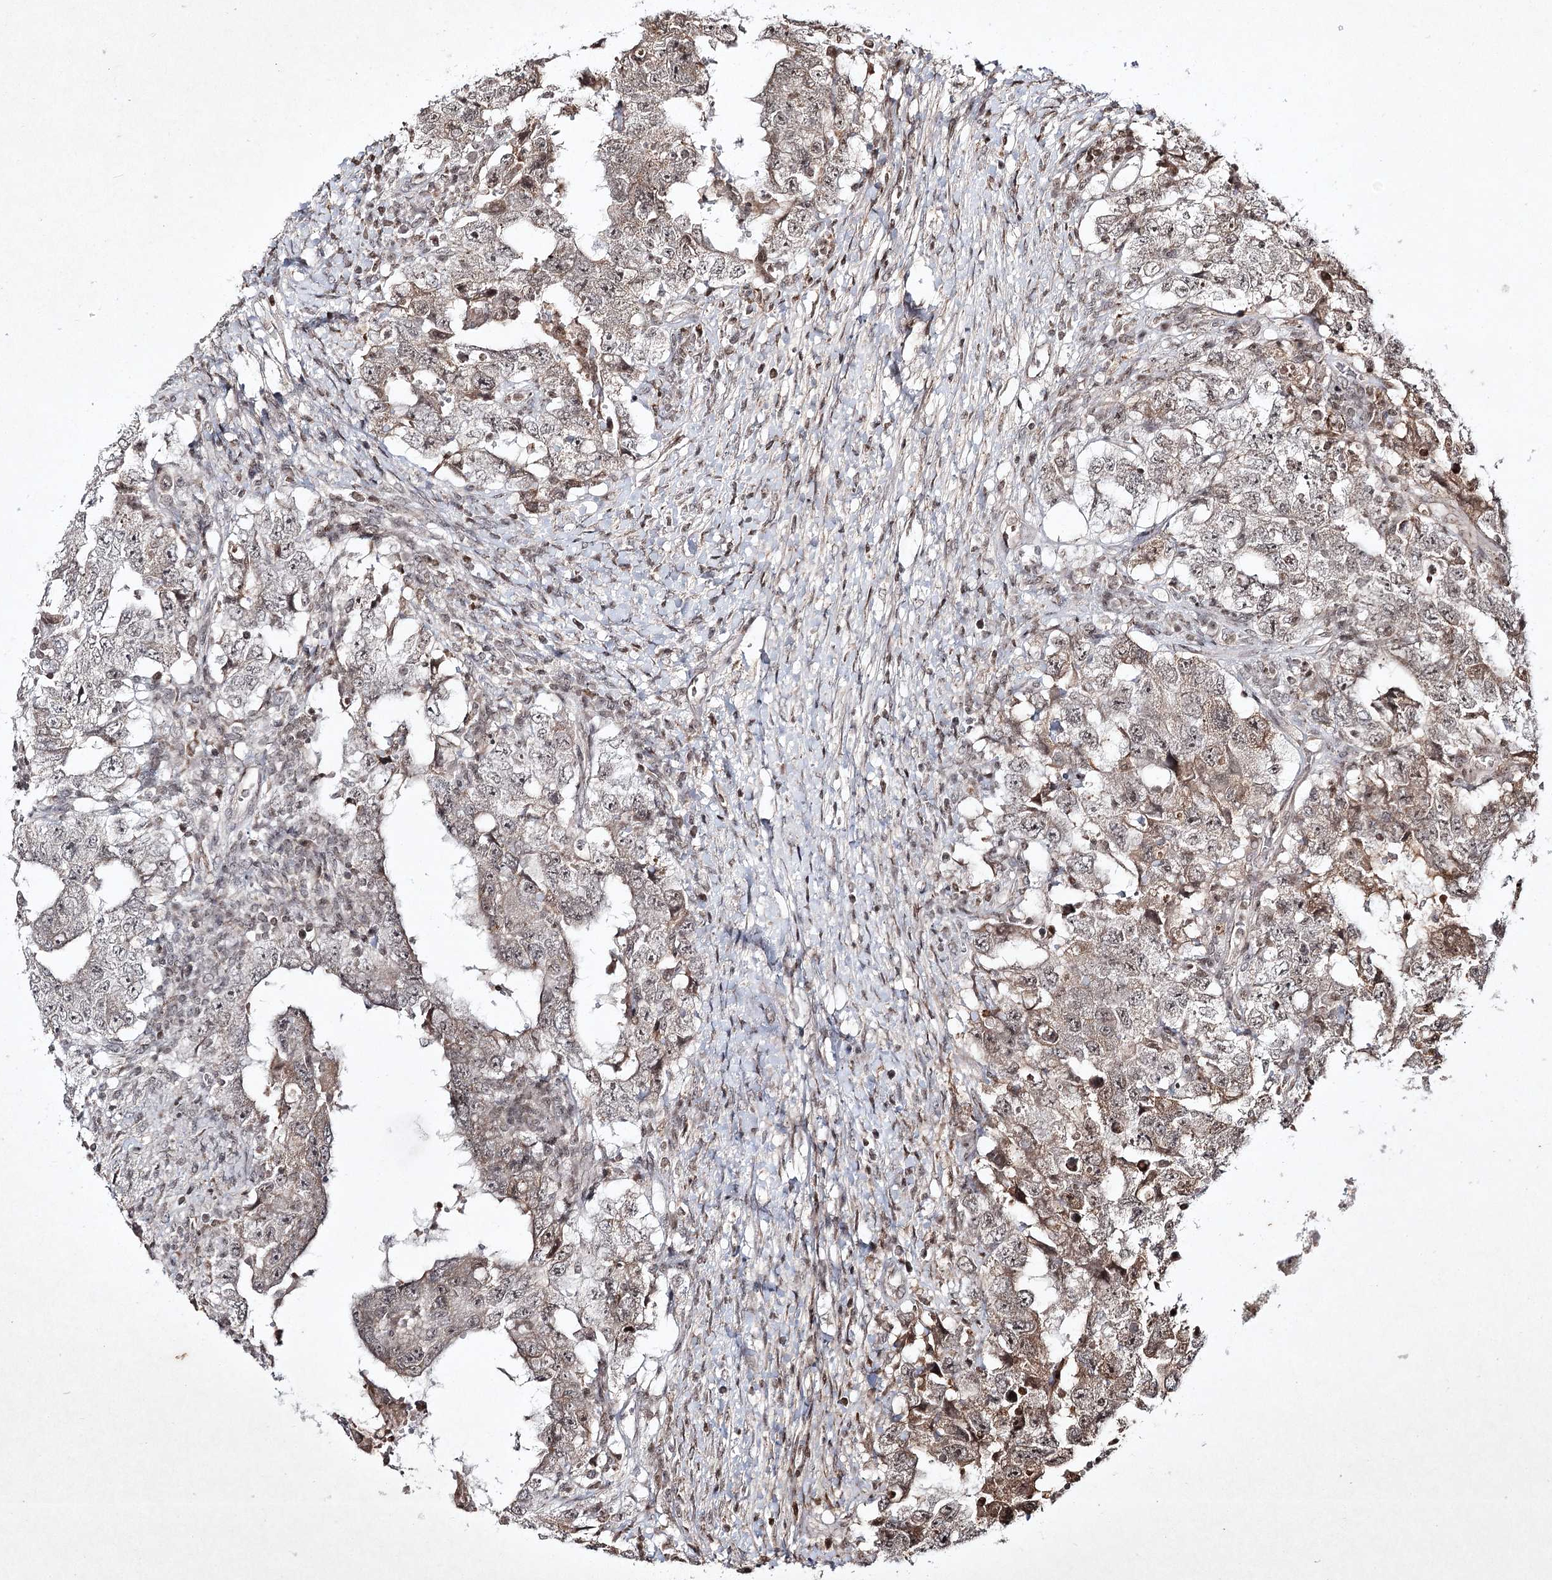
{"staining": {"intensity": "weak", "quantity": "25%-75%", "location": "nuclear"}, "tissue": "testis cancer", "cell_type": "Tumor cells", "image_type": "cancer", "snomed": [{"axis": "morphology", "description": "Carcinoma, Embryonal, NOS"}, {"axis": "topography", "description": "Testis"}], "caption": "Protein expression analysis of testis cancer (embryonal carcinoma) displays weak nuclear staining in approximately 25%-75% of tumor cells. The staining was performed using DAB, with brown indicating positive protein expression. Nuclei are stained blue with hematoxylin.", "gene": "CARM1", "patient": {"sex": "male", "age": 26}}